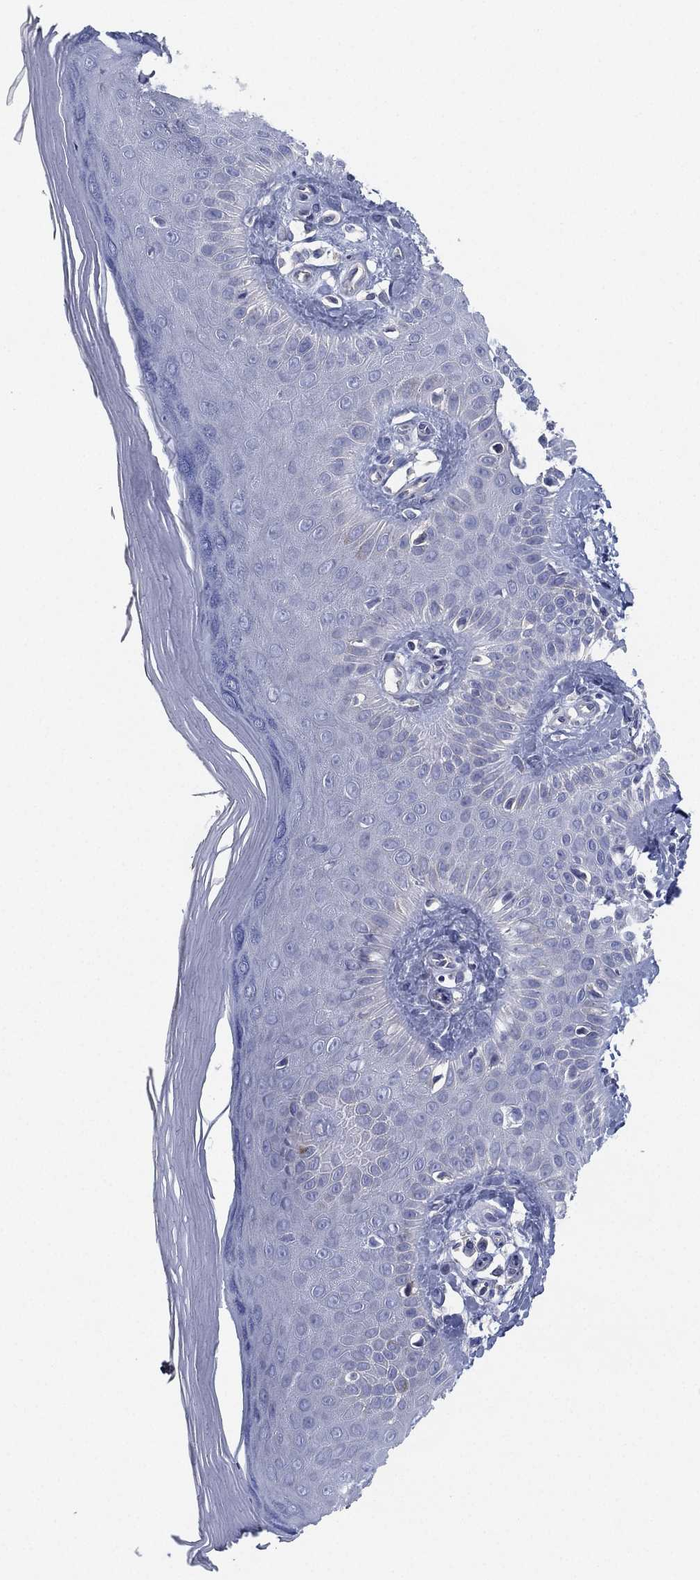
{"staining": {"intensity": "negative", "quantity": "none", "location": "none"}, "tissue": "skin", "cell_type": "Fibroblasts", "image_type": "normal", "snomed": [{"axis": "morphology", "description": "Normal tissue, NOS"}, {"axis": "morphology", "description": "Inflammation, NOS"}, {"axis": "morphology", "description": "Fibrosis, NOS"}, {"axis": "topography", "description": "Skin"}], "caption": "This is an IHC micrograph of normal skin. There is no expression in fibroblasts.", "gene": "CCDC70", "patient": {"sex": "male", "age": 71}}